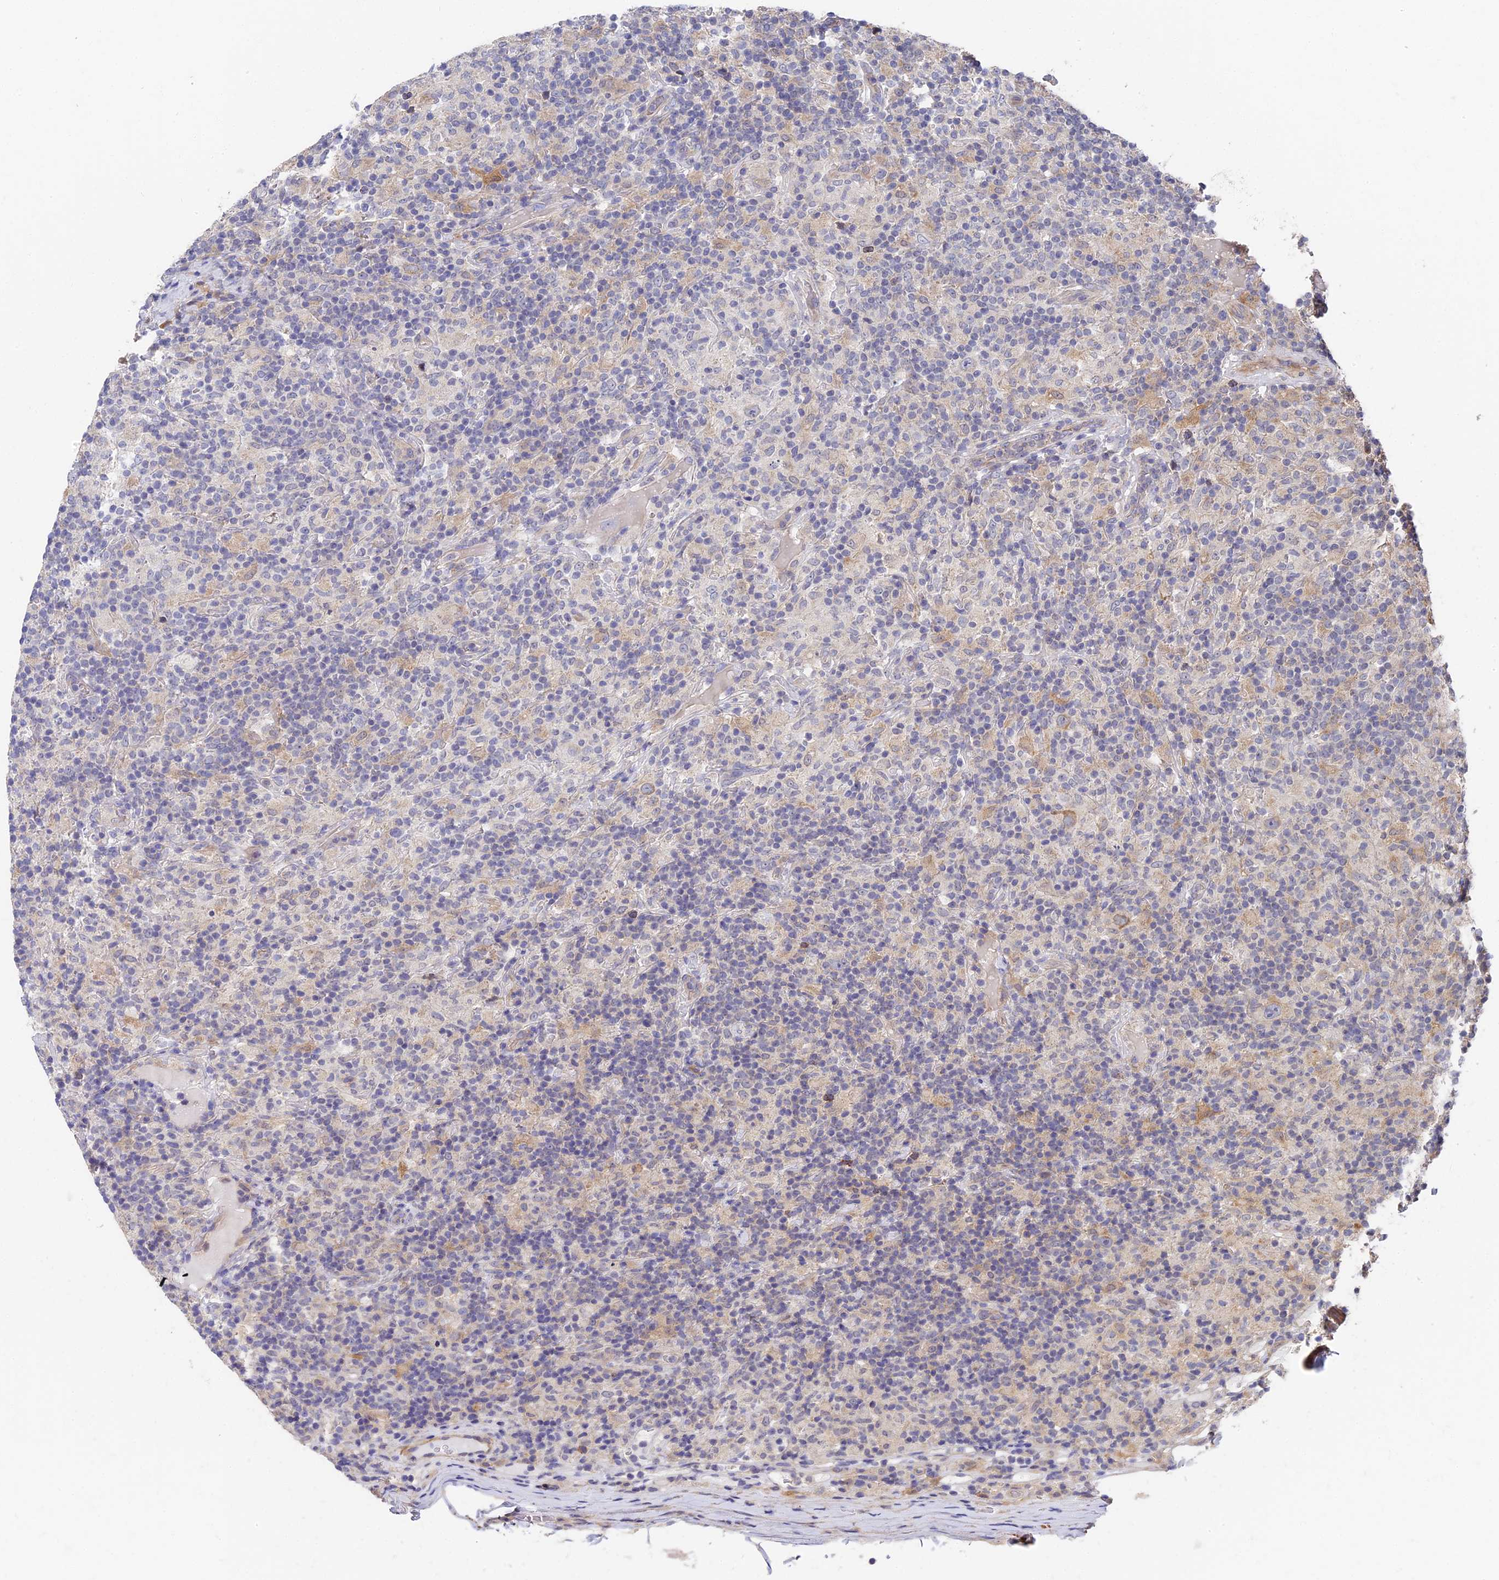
{"staining": {"intensity": "negative", "quantity": "none", "location": "none"}, "tissue": "lymphoma", "cell_type": "Tumor cells", "image_type": "cancer", "snomed": [{"axis": "morphology", "description": "Hodgkin's disease, NOS"}, {"axis": "topography", "description": "Lymph node"}], "caption": "Tumor cells are negative for brown protein staining in lymphoma. The staining was performed using DAB to visualize the protein expression in brown, while the nuclei were stained in blue with hematoxylin (Magnification: 20x).", "gene": "CCDC113", "patient": {"sex": "male", "age": 70}}